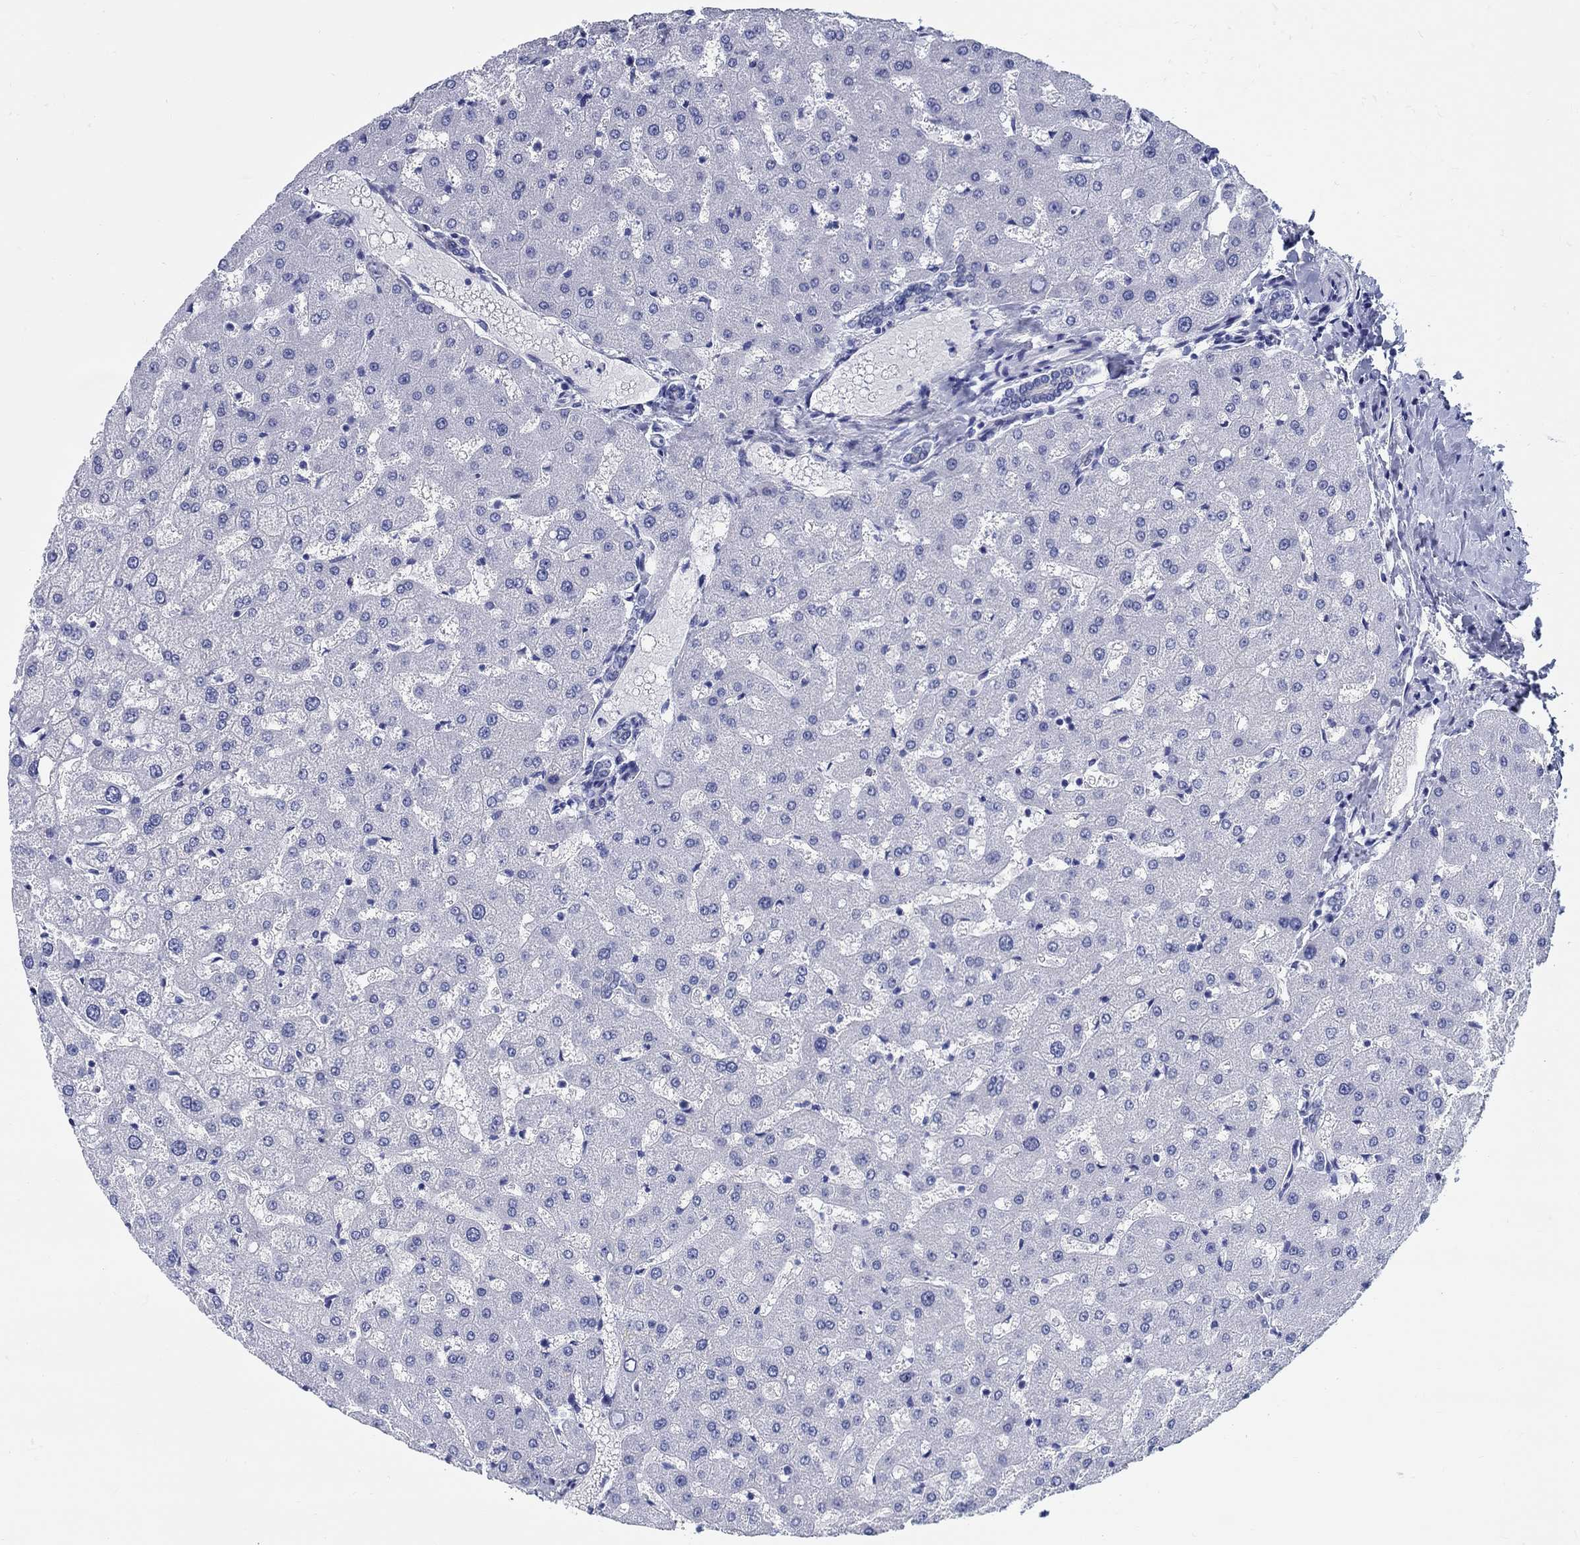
{"staining": {"intensity": "negative", "quantity": "none", "location": "none"}, "tissue": "liver", "cell_type": "Cholangiocytes", "image_type": "normal", "snomed": [{"axis": "morphology", "description": "Normal tissue, NOS"}, {"axis": "topography", "description": "Liver"}], "caption": "This is an IHC image of unremarkable human liver. There is no expression in cholangiocytes.", "gene": "RD3L", "patient": {"sex": "female", "age": 50}}